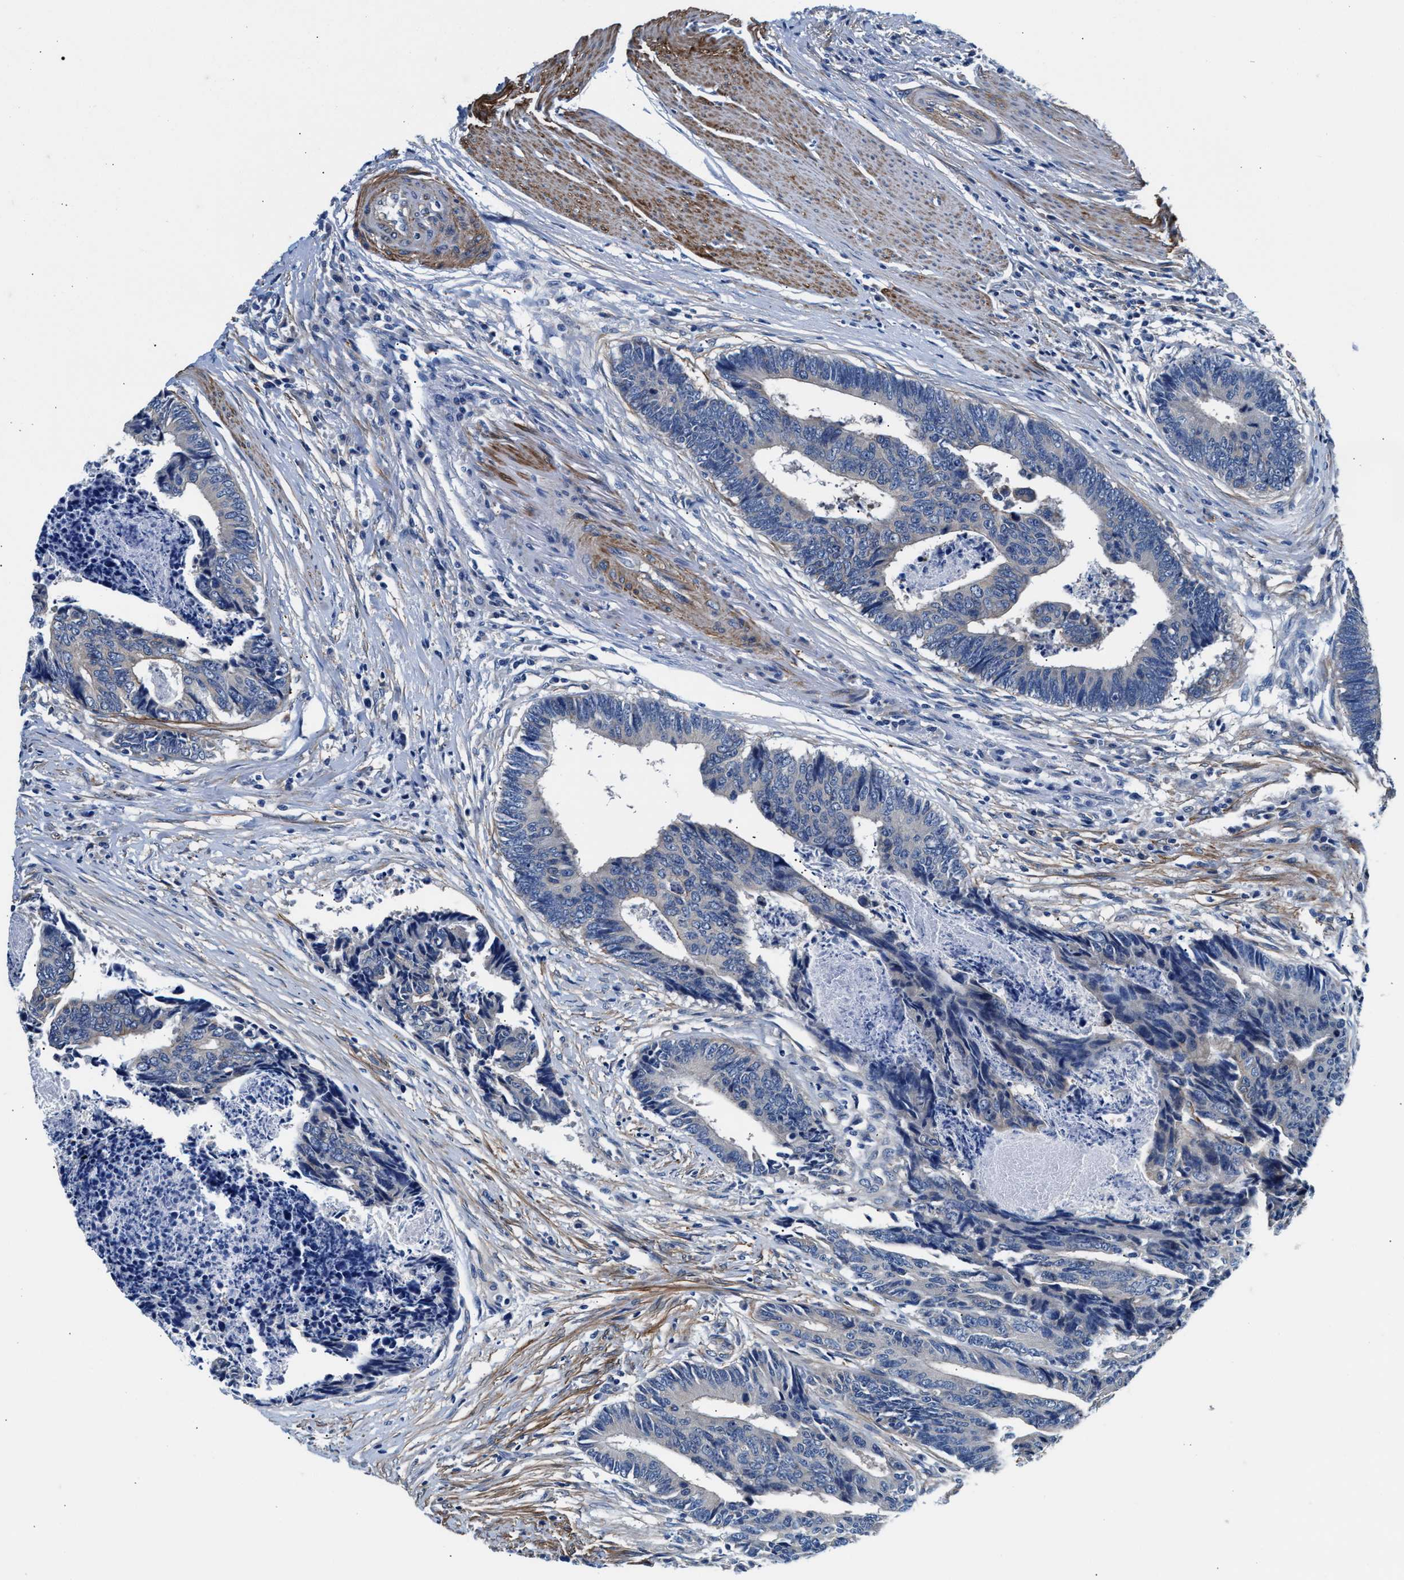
{"staining": {"intensity": "weak", "quantity": "<25%", "location": "cytoplasmic/membranous"}, "tissue": "colorectal cancer", "cell_type": "Tumor cells", "image_type": "cancer", "snomed": [{"axis": "morphology", "description": "Adenocarcinoma, NOS"}, {"axis": "topography", "description": "Rectum"}], "caption": "Tumor cells show no significant protein staining in colorectal adenocarcinoma. Brightfield microscopy of immunohistochemistry stained with DAB (brown) and hematoxylin (blue), captured at high magnification.", "gene": "PARG", "patient": {"sex": "male", "age": 84}}